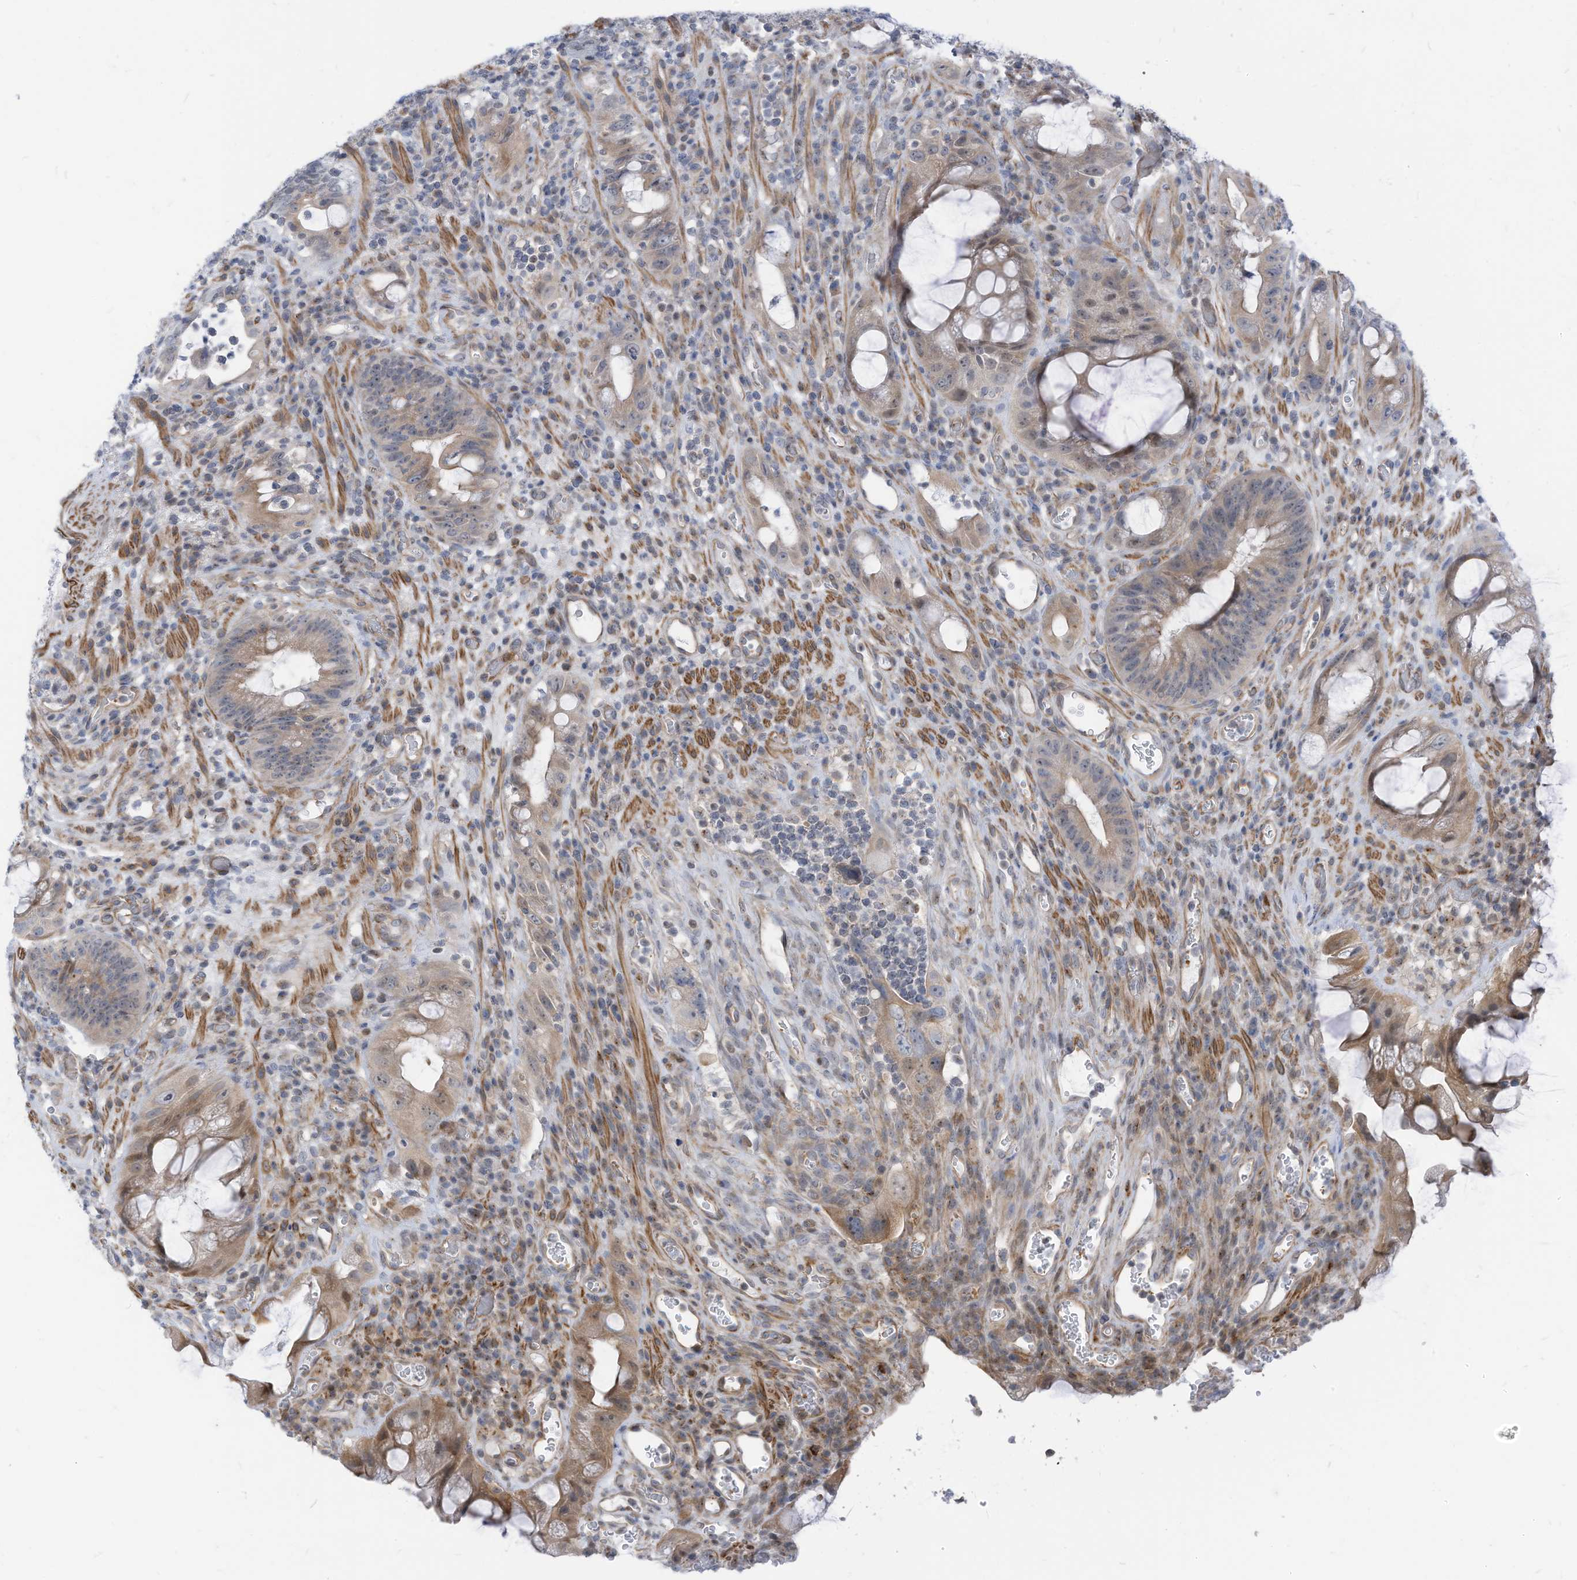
{"staining": {"intensity": "weak", "quantity": "<25%", "location": "cytoplasmic/membranous"}, "tissue": "colorectal cancer", "cell_type": "Tumor cells", "image_type": "cancer", "snomed": [{"axis": "morphology", "description": "Adenocarcinoma, NOS"}, {"axis": "topography", "description": "Rectum"}], "caption": "Colorectal cancer was stained to show a protein in brown. There is no significant positivity in tumor cells.", "gene": "GPATCH3", "patient": {"sex": "male", "age": 59}}